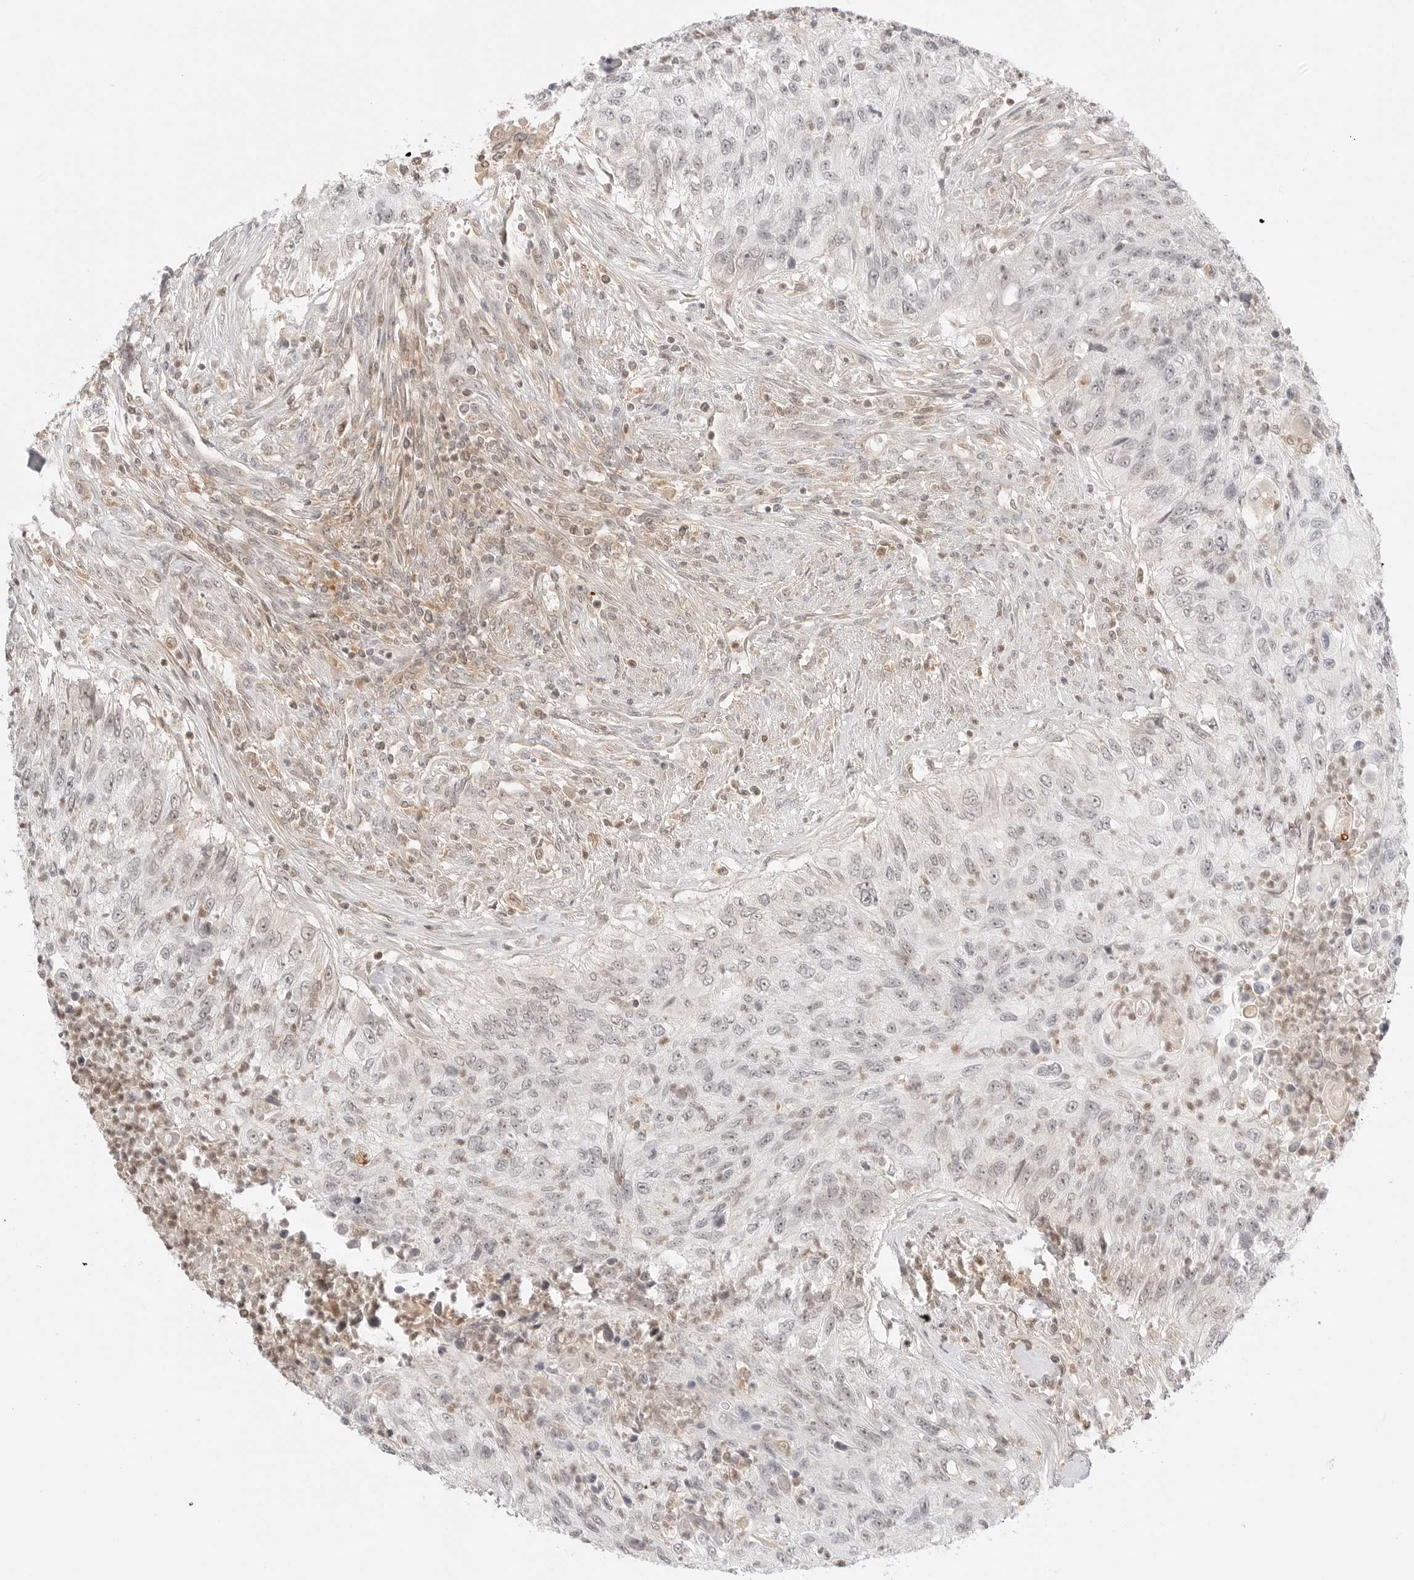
{"staining": {"intensity": "weak", "quantity": "25%-75%", "location": "nuclear"}, "tissue": "urothelial cancer", "cell_type": "Tumor cells", "image_type": "cancer", "snomed": [{"axis": "morphology", "description": "Urothelial carcinoma, High grade"}, {"axis": "topography", "description": "Urinary bladder"}], "caption": "Immunohistochemistry (IHC) (DAB (3,3'-diaminobenzidine)) staining of human urothelial cancer reveals weak nuclear protein positivity in approximately 25%-75% of tumor cells. (IHC, brightfield microscopy, high magnification).", "gene": "RPS6KL1", "patient": {"sex": "female", "age": 60}}